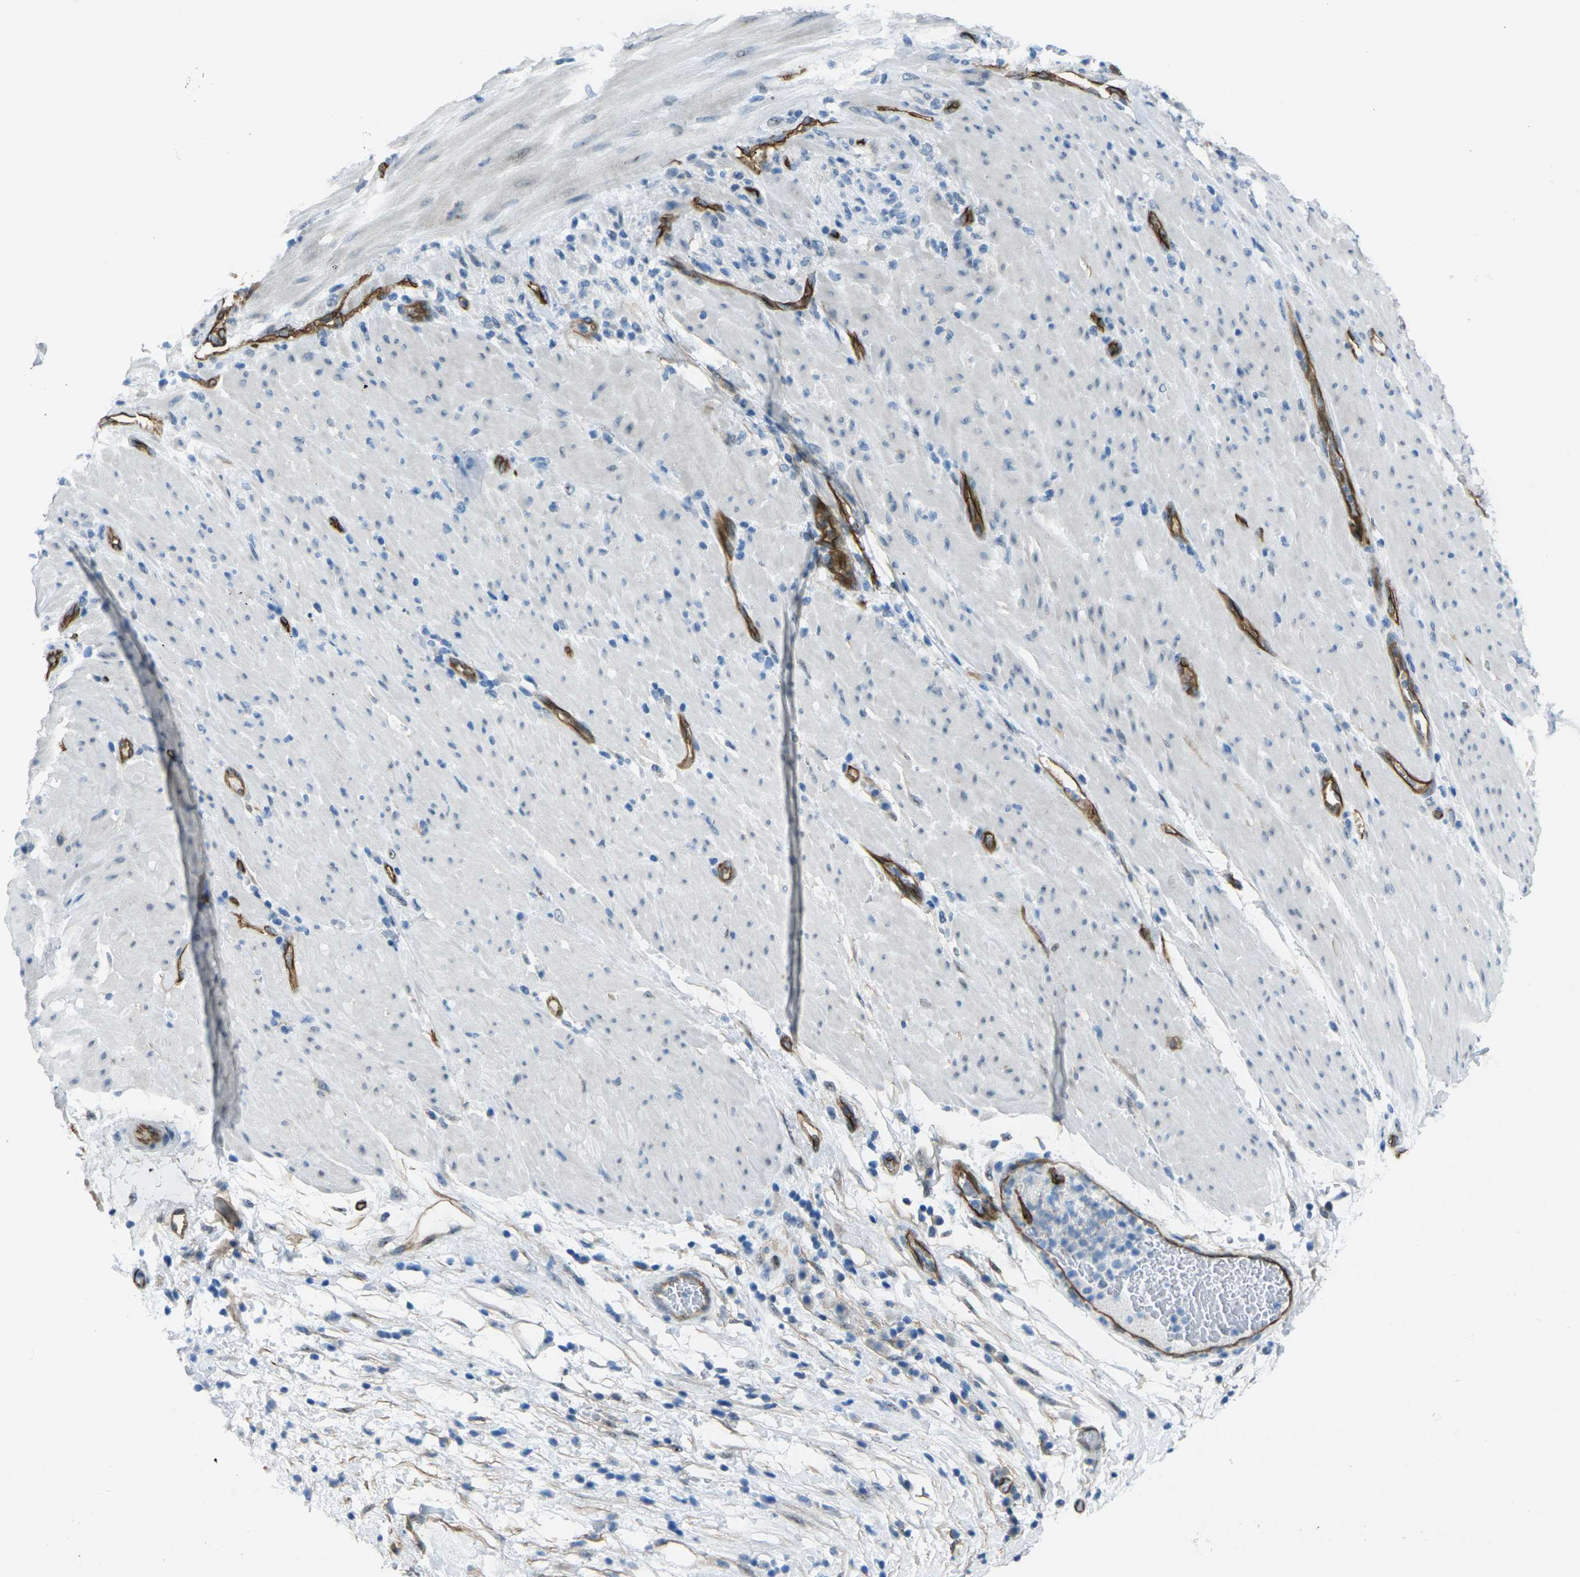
{"staining": {"intensity": "negative", "quantity": "none", "location": "none"}, "tissue": "pancreatic cancer", "cell_type": "Tumor cells", "image_type": "cancer", "snomed": [{"axis": "morphology", "description": "Adenocarcinoma, NOS"}, {"axis": "topography", "description": "Pancreas"}], "caption": "Immunohistochemistry image of pancreatic cancer (adenocarcinoma) stained for a protein (brown), which shows no staining in tumor cells. The staining is performed using DAB brown chromogen with nuclei counter-stained in using hematoxylin.", "gene": "HSPA12B", "patient": {"sex": "male", "age": 63}}